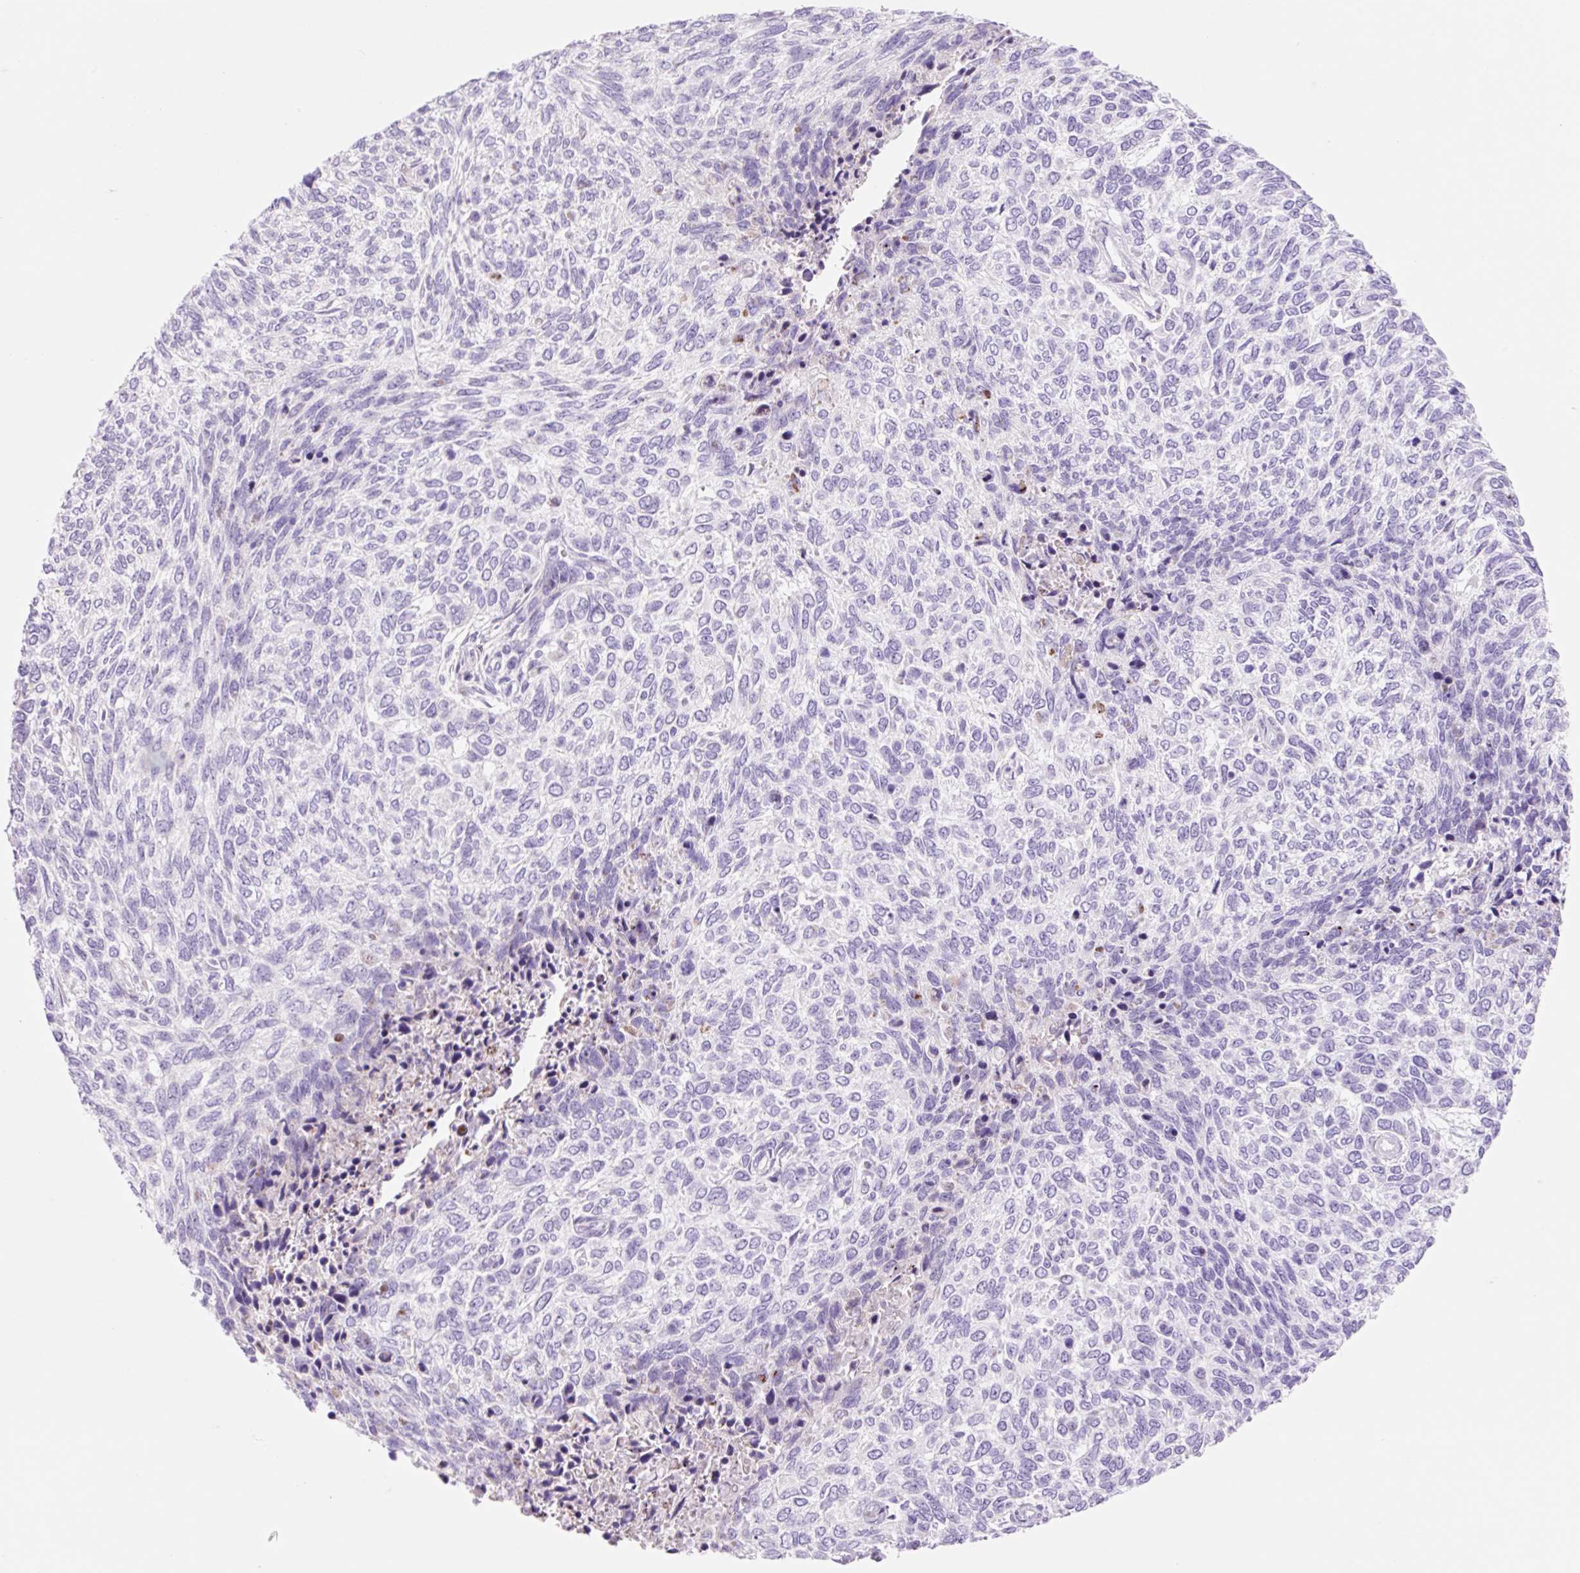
{"staining": {"intensity": "negative", "quantity": "none", "location": "none"}, "tissue": "skin cancer", "cell_type": "Tumor cells", "image_type": "cancer", "snomed": [{"axis": "morphology", "description": "Basal cell carcinoma"}, {"axis": "topography", "description": "Skin"}], "caption": "Skin cancer stained for a protein using immunohistochemistry displays no expression tumor cells.", "gene": "ZNF121", "patient": {"sex": "female", "age": 65}}